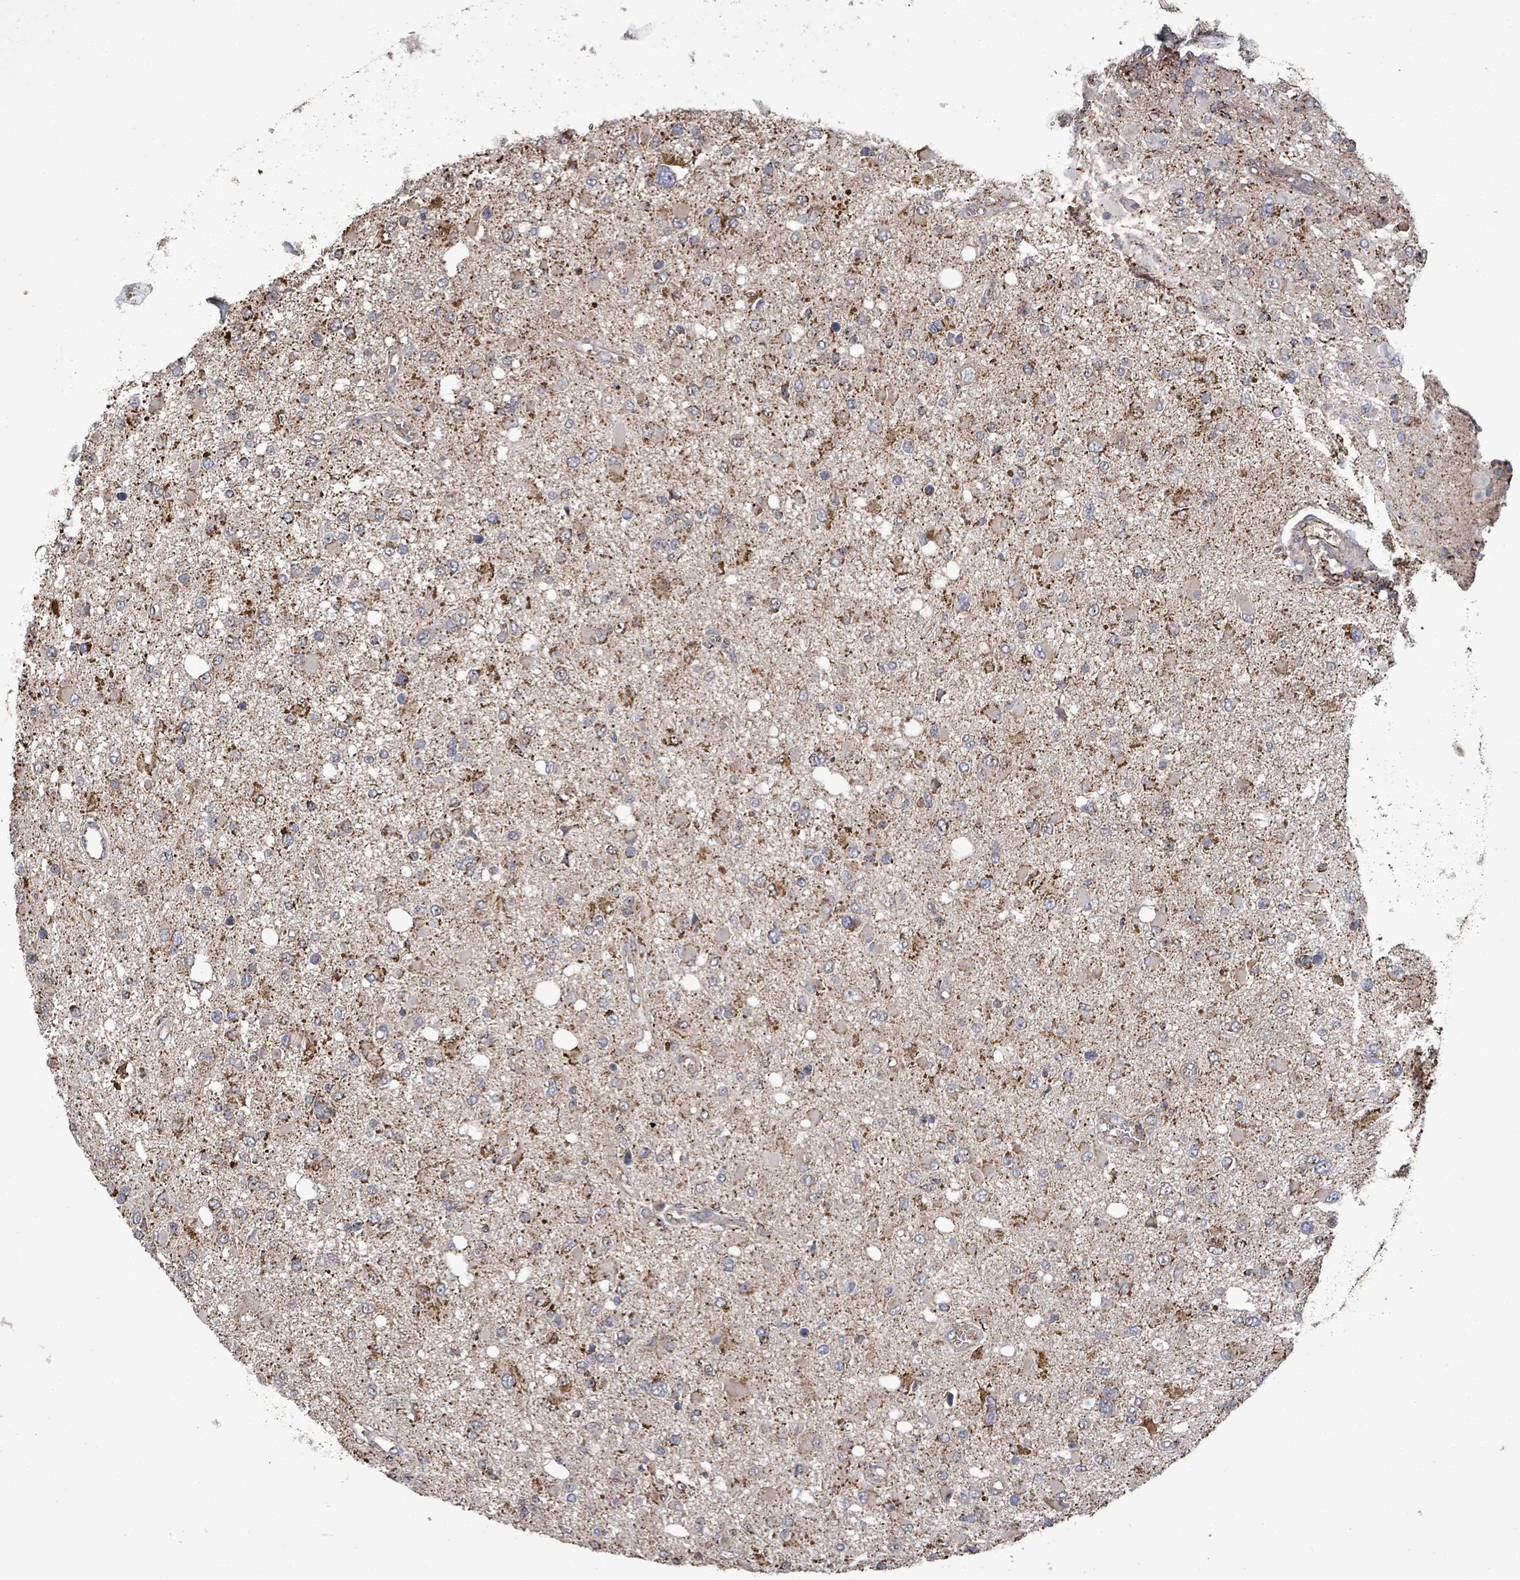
{"staining": {"intensity": "strong", "quantity": "<25%", "location": "cytoplasmic/membranous"}, "tissue": "glioma", "cell_type": "Tumor cells", "image_type": "cancer", "snomed": [{"axis": "morphology", "description": "Glioma, malignant, High grade"}, {"axis": "topography", "description": "Brain"}], "caption": "There is medium levels of strong cytoplasmic/membranous staining in tumor cells of glioma, as demonstrated by immunohistochemical staining (brown color).", "gene": "MTMR12", "patient": {"sex": "male", "age": 53}}